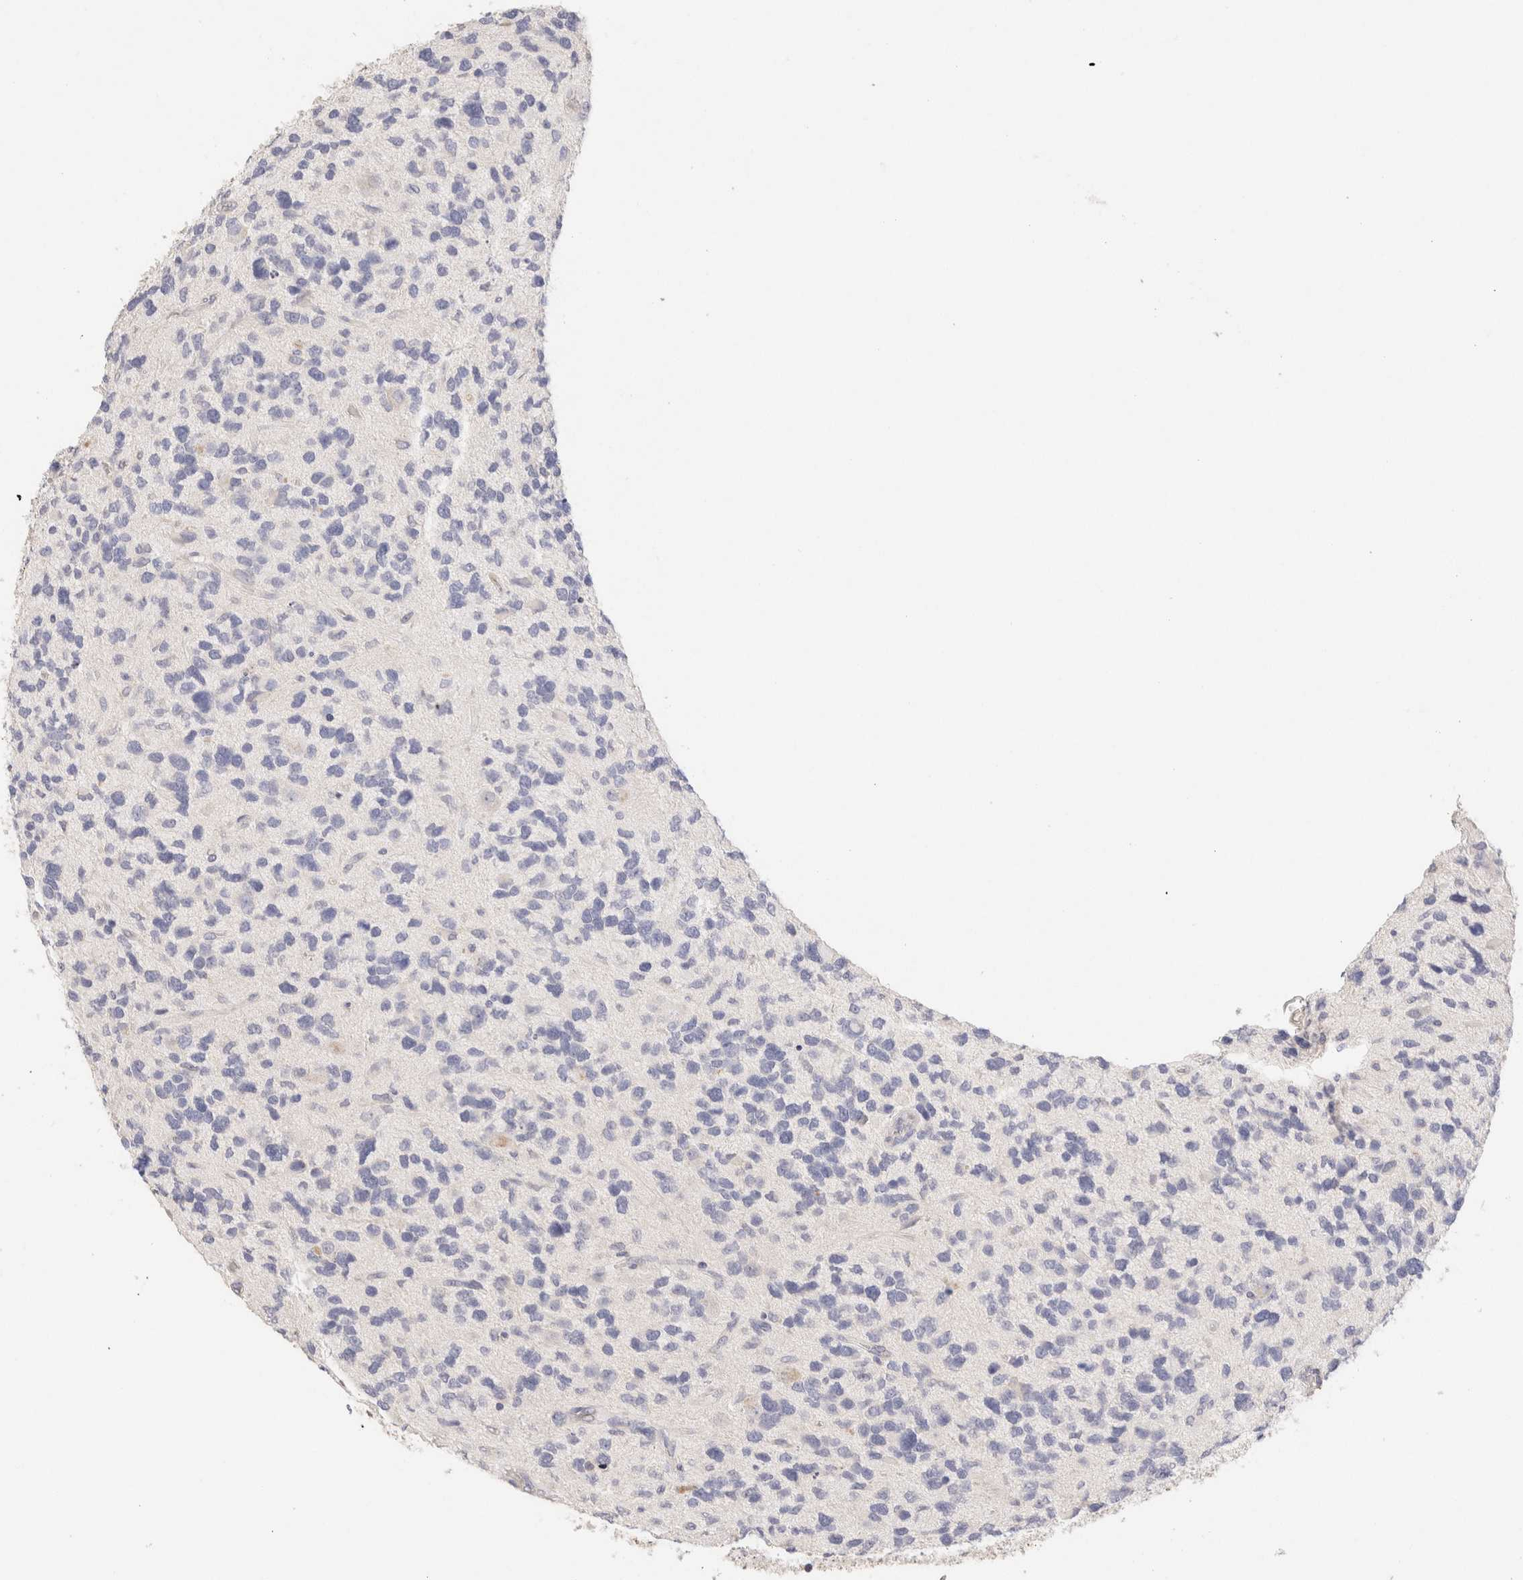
{"staining": {"intensity": "negative", "quantity": "none", "location": "none"}, "tissue": "glioma", "cell_type": "Tumor cells", "image_type": "cancer", "snomed": [{"axis": "morphology", "description": "Glioma, malignant, High grade"}, {"axis": "topography", "description": "Brain"}], "caption": "Photomicrograph shows no significant protein expression in tumor cells of glioma.", "gene": "SCGB2A2", "patient": {"sex": "female", "age": 58}}